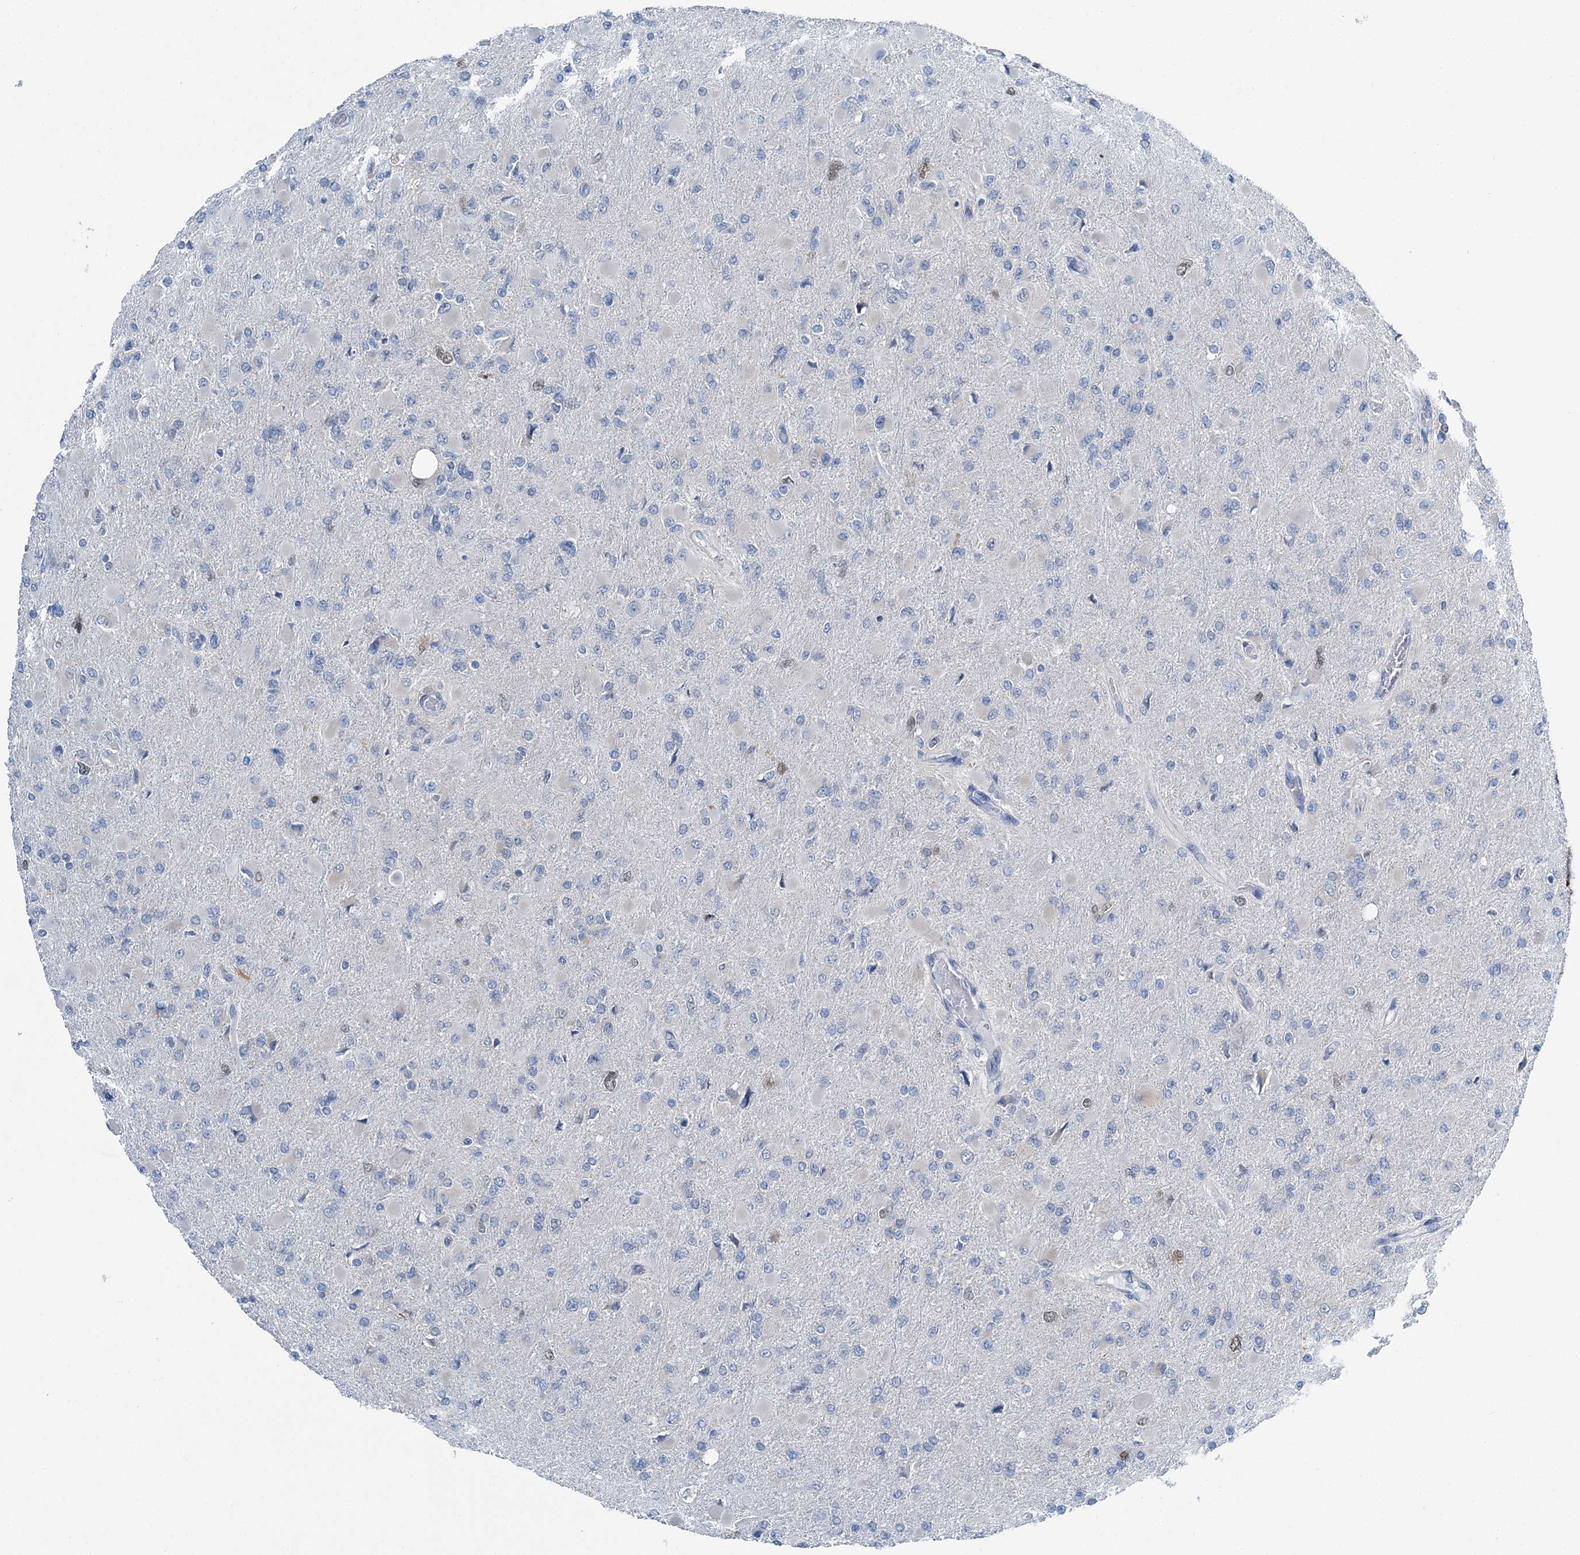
{"staining": {"intensity": "moderate", "quantity": "<25%", "location": "nuclear"}, "tissue": "glioma", "cell_type": "Tumor cells", "image_type": "cancer", "snomed": [{"axis": "morphology", "description": "Glioma, malignant, High grade"}, {"axis": "topography", "description": "Cerebral cortex"}], "caption": "This image reveals IHC staining of glioma, with low moderate nuclear staining in approximately <25% of tumor cells.", "gene": "HAT1", "patient": {"sex": "female", "age": 36}}